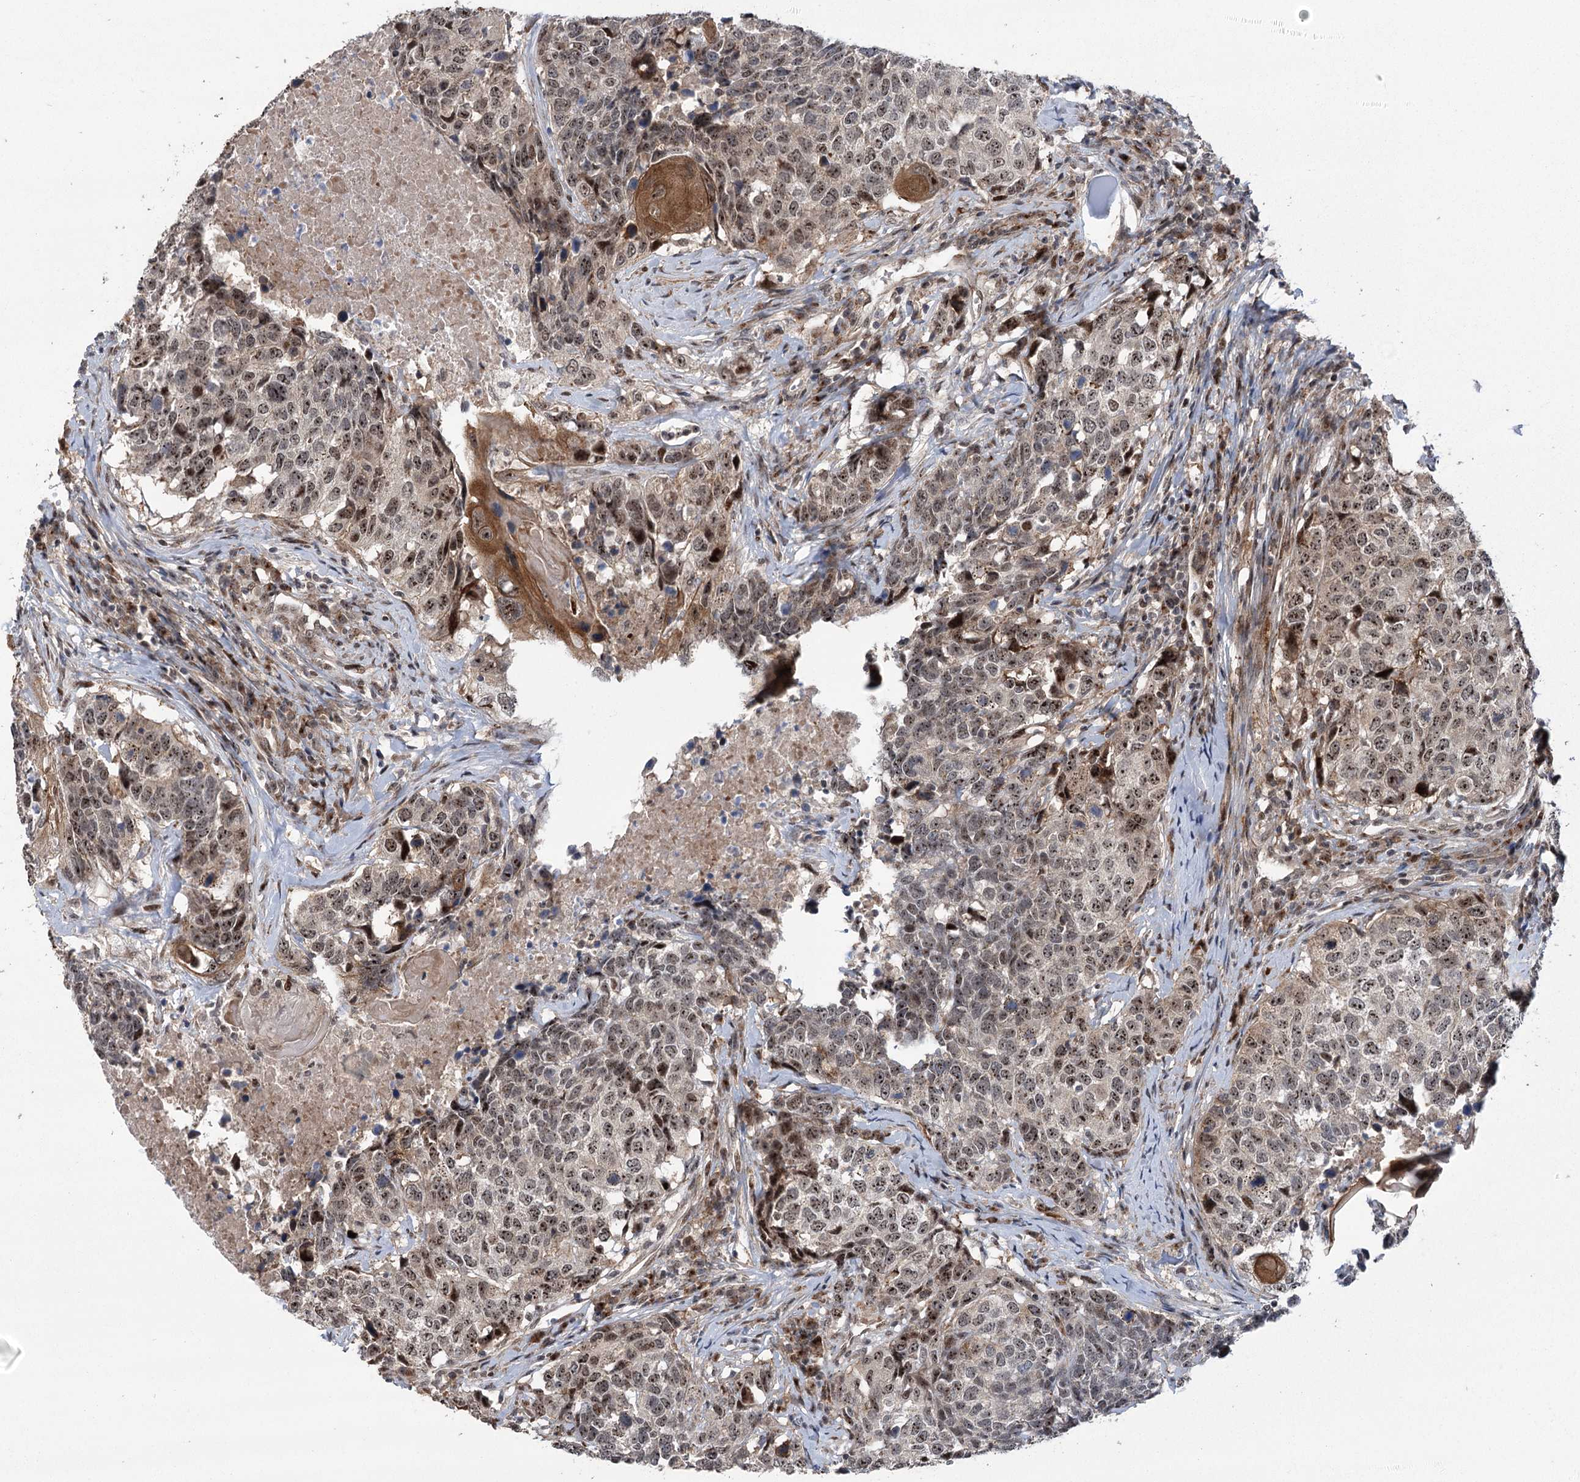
{"staining": {"intensity": "moderate", "quantity": ">75%", "location": "nuclear"}, "tissue": "head and neck cancer", "cell_type": "Tumor cells", "image_type": "cancer", "snomed": [{"axis": "morphology", "description": "Squamous cell carcinoma, NOS"}, {"axis": "topography", "description": "Head-Neck"}], "caption": "Head and neck cancer (squamous cell carcinoma) stained with a brown dye demonstrates moderate nuclear positive staining in about >75% of tumor cells.", "gene": "PARM1", "patient": {"sex": "male", "age": 66}}